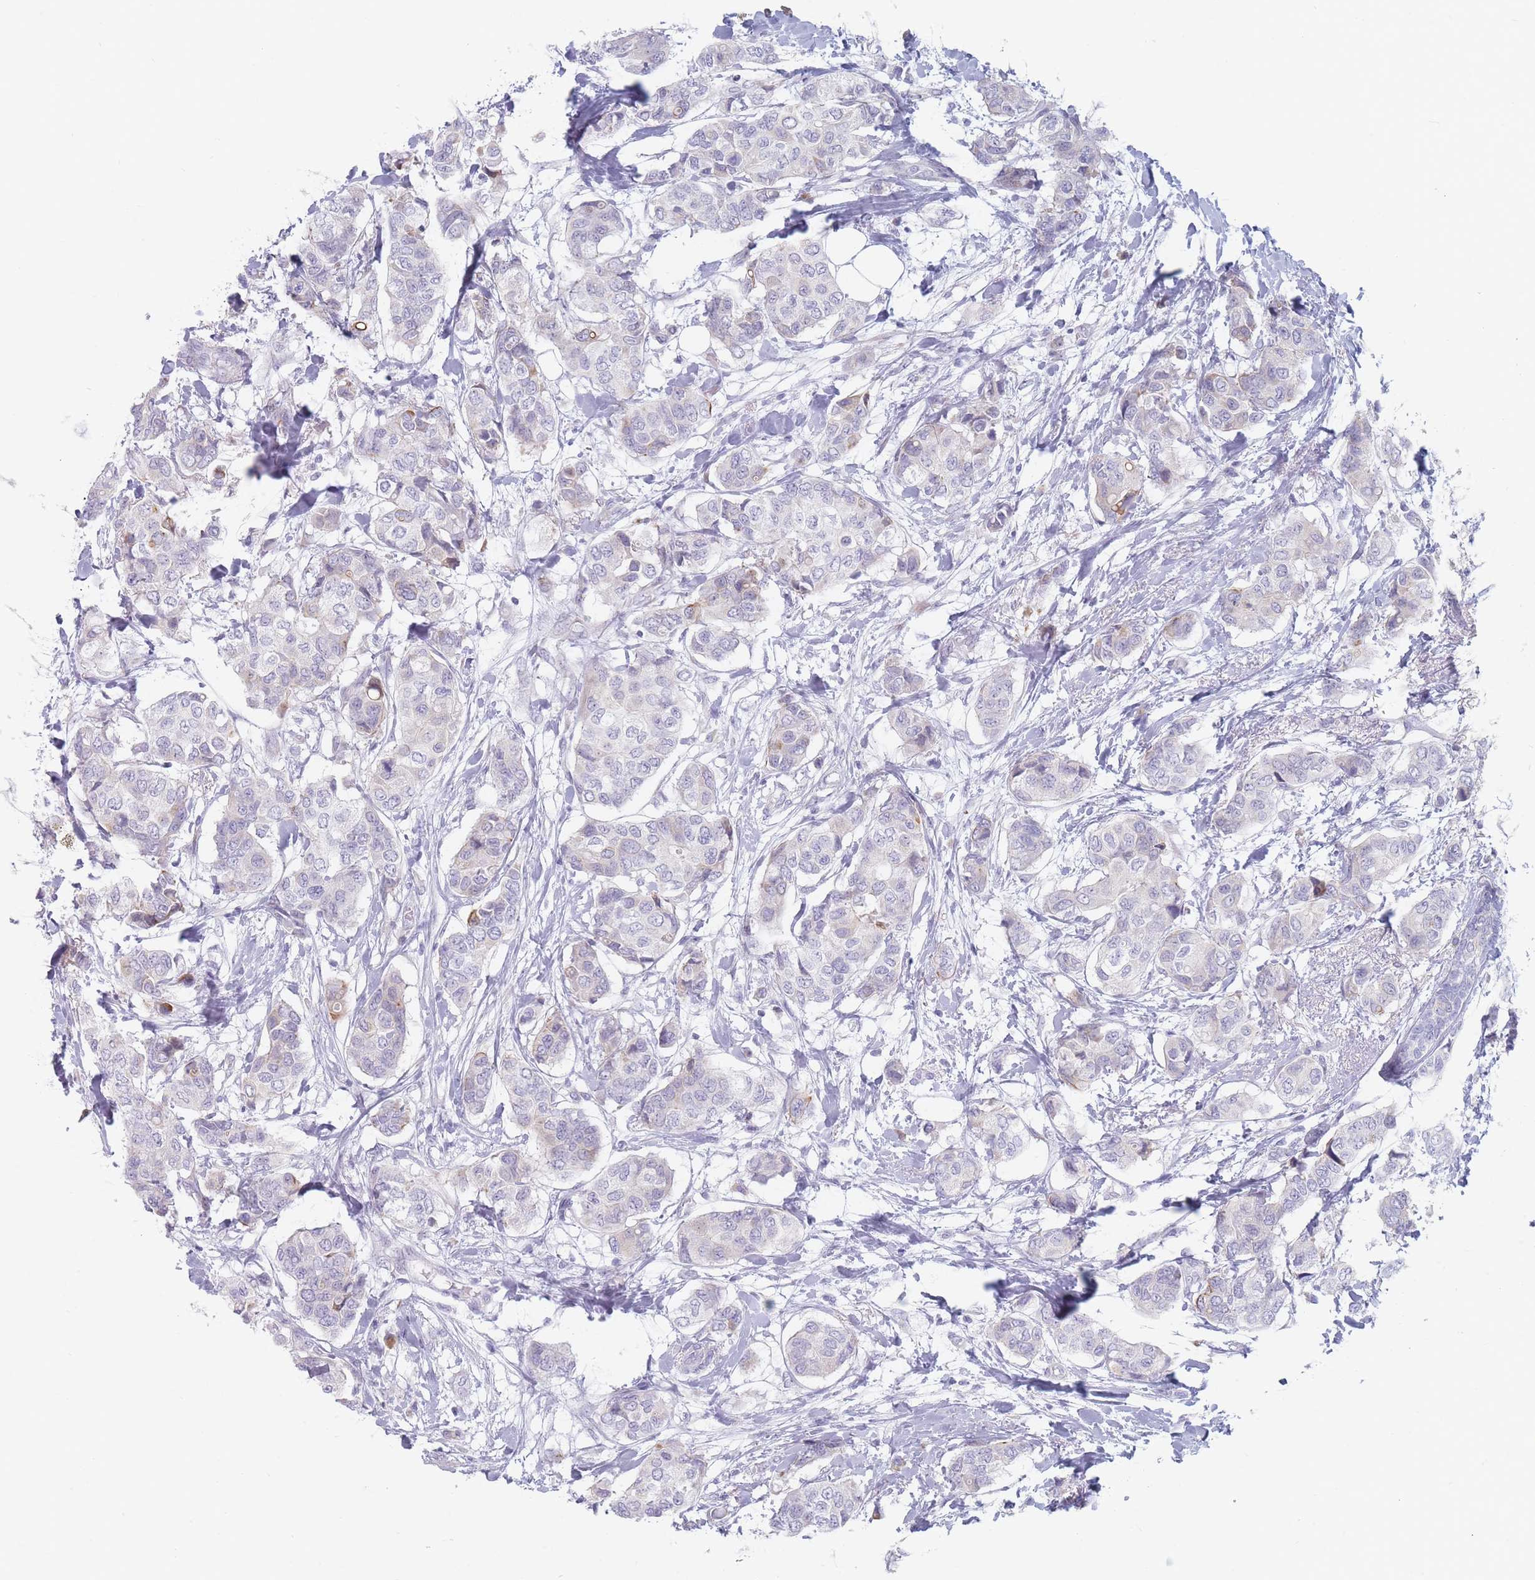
{"staining": {"intensity": "negative", "quantity": "none", "location": "none"}, "tissue": "breast cancer", "cell_type": "Tumor cells", "image_type": "cancer", "snomed": [{"axis": "morphology", "description": "Lobular carcinoma"}, {"axis": "topography", "description": "Breast"}], "caption": "DAB (3,3'-diaminobenzidine) immunohistochemical staining of breast lobular carcinoma exhibits no significant expression in tumor cells.", "gene": "SPATS1", "patient": {"sex": "female", "age": 51}}